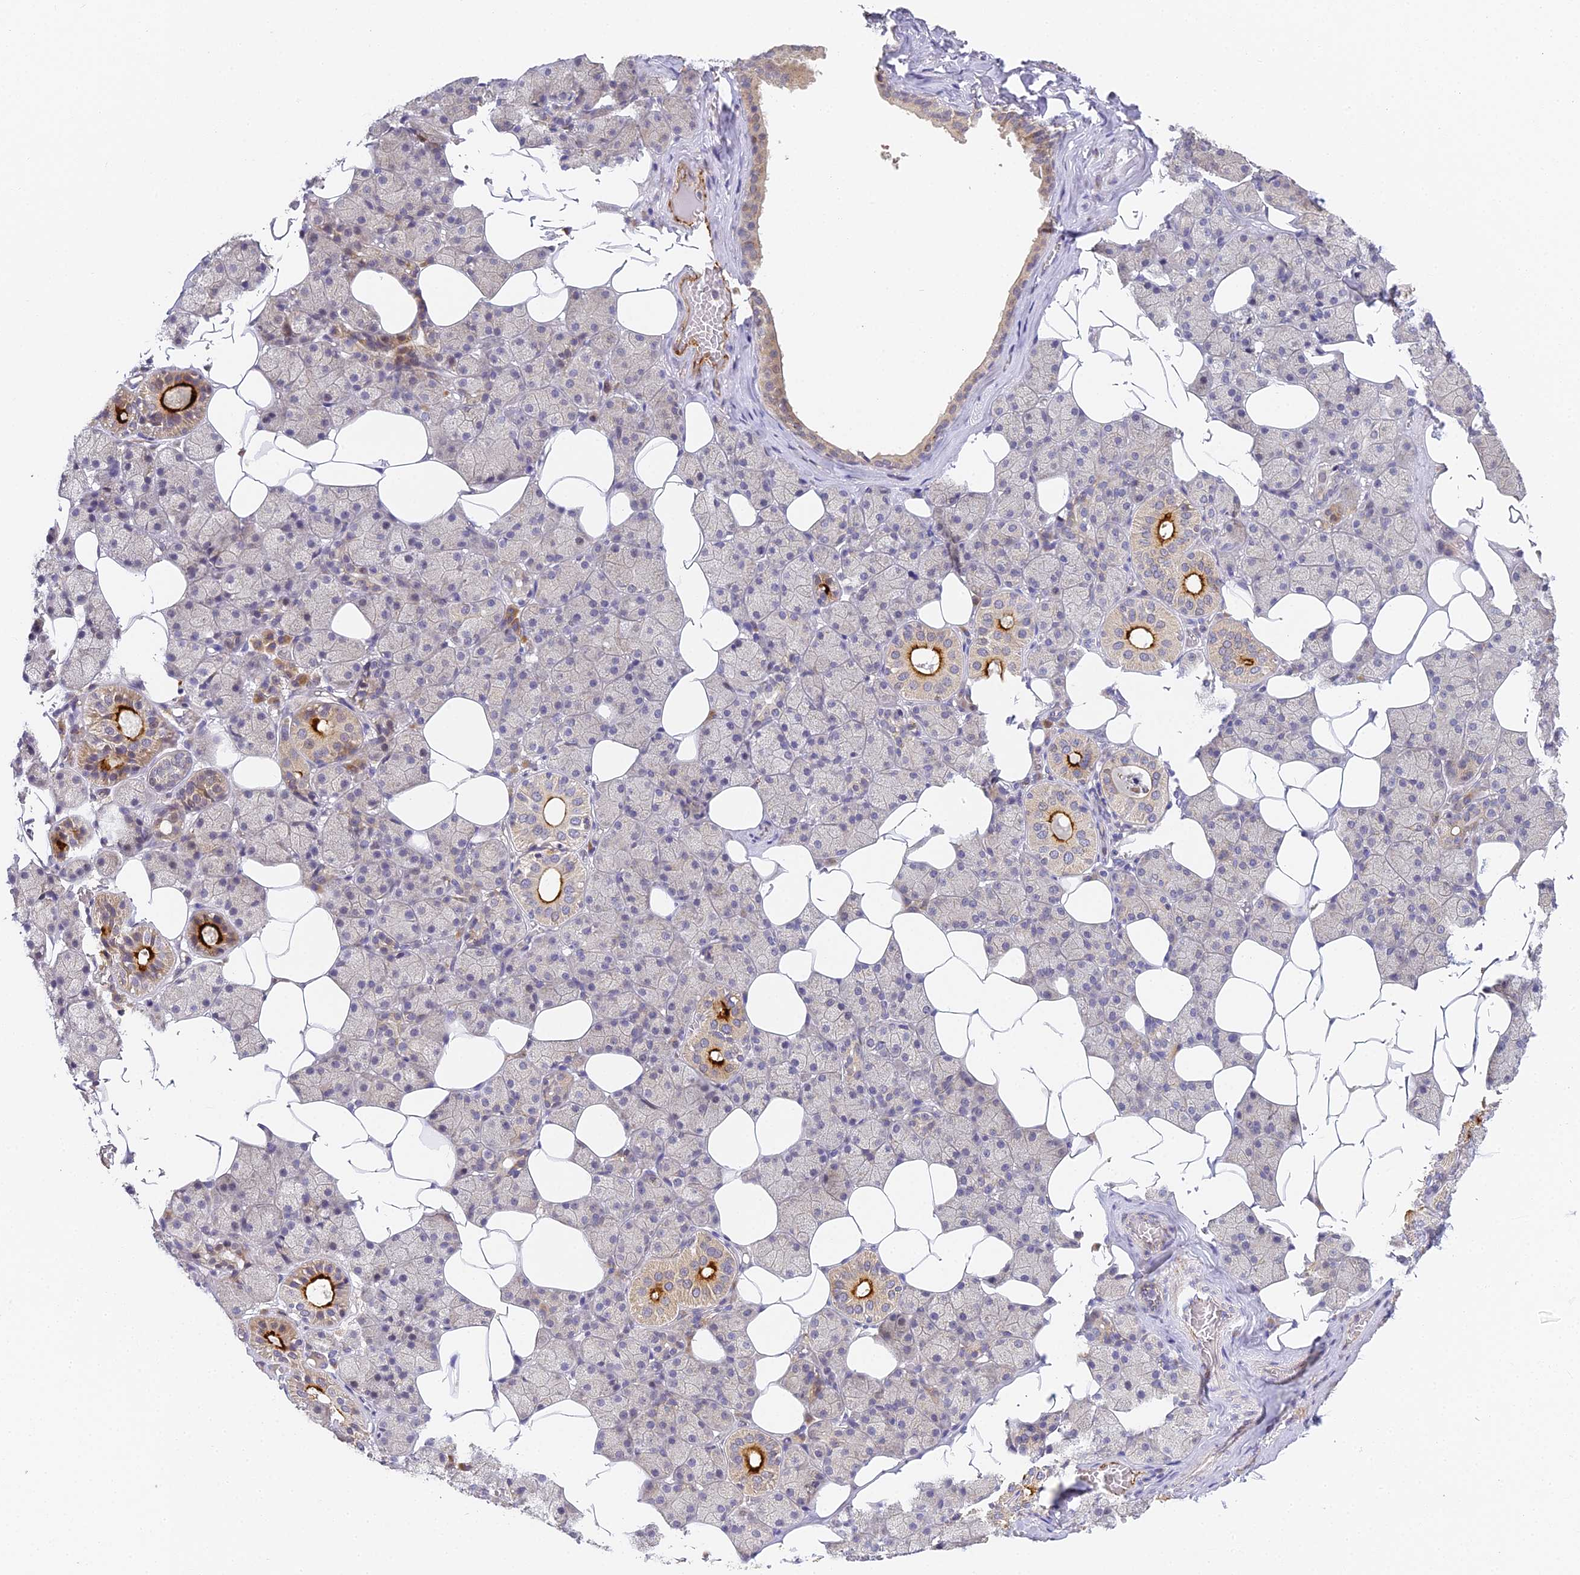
{"staining": {"intensity": "strong", "quantity": "<25%", "location": "cytoplasmic/membranous"}, "tissue": "salivary gland", "cell_type": "Glandular cells", "image_type": "normal", "snomed": [{"axis": "morphology", "description": "Normal tissue, NOS"}, {"axis": "topography", "description": "Salivary gland"}], "caption": "Immunohistochemical staining of unremarkable salivary gland exhibits <25% levels of strong cytoplasmic/membranous protein expression in approximately <25% of glandular cells.", "gene": "DNAAF10", "patient": {"sex": "female", "age": 33}}